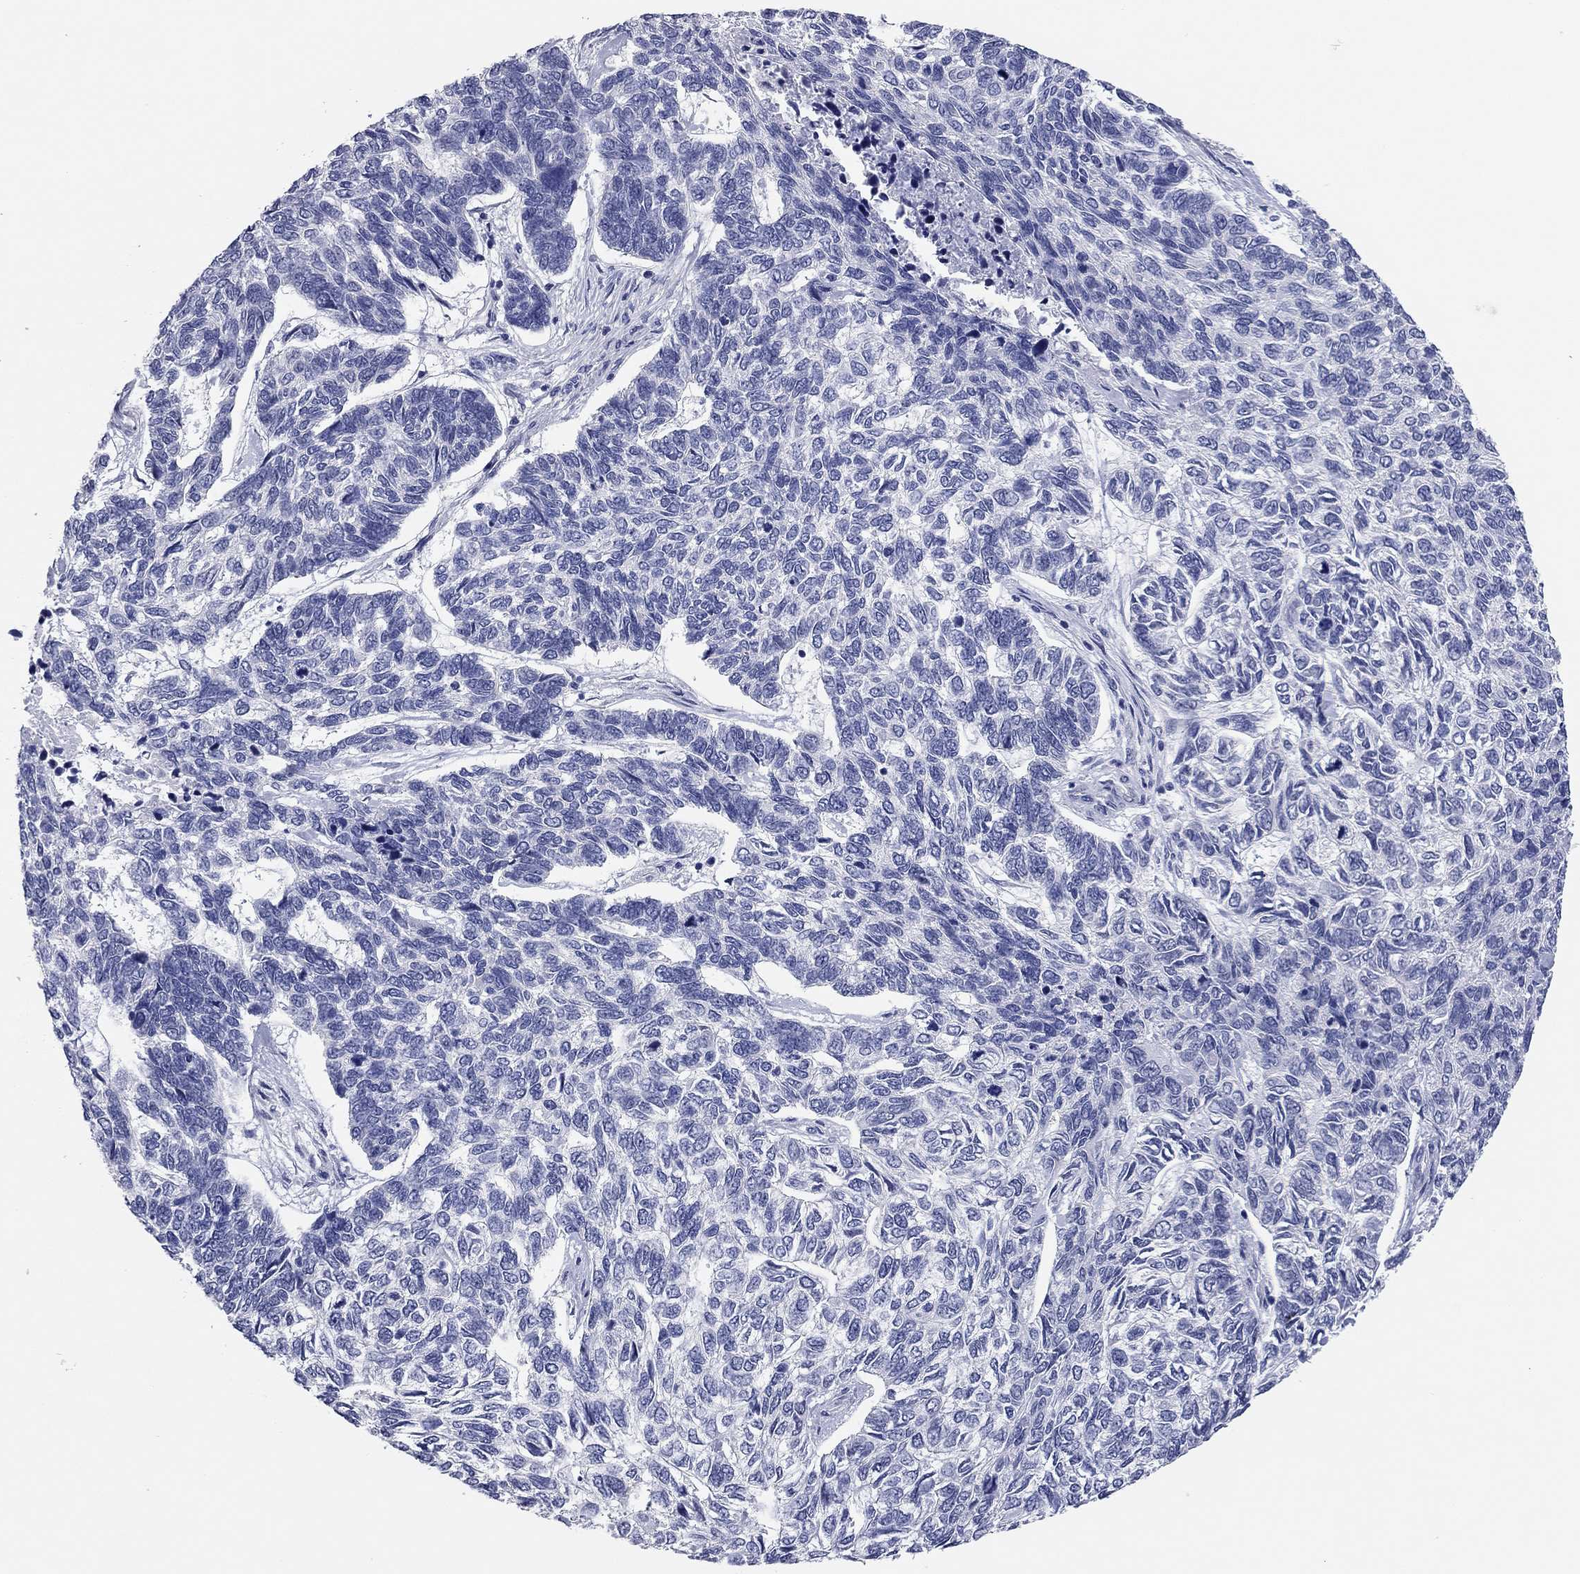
{"staining": {"intensity": "negative", "quantity": "none", "location": "none"}, "tissue": "skin cancer", "cell_type": "Tumor cells", "image_type": "cancer", "snomed": [{"axis": "morphology", "description": "Basal cell carcinoma"}, {"axis": "topography", "description": "Skin"}], "caption": "IHC micrograph of neoplastic tissue: basal cell carcinoma (skin) stained with DAB (3,3'-diaminobenzidine) exhibits no significant protein expression in tumor cells. (DAB immunohistochemistry visualized using brightfield microscopy, high magnification).", "gene": "TMEM221", "patient": {"sex": "female", "age": 65}}